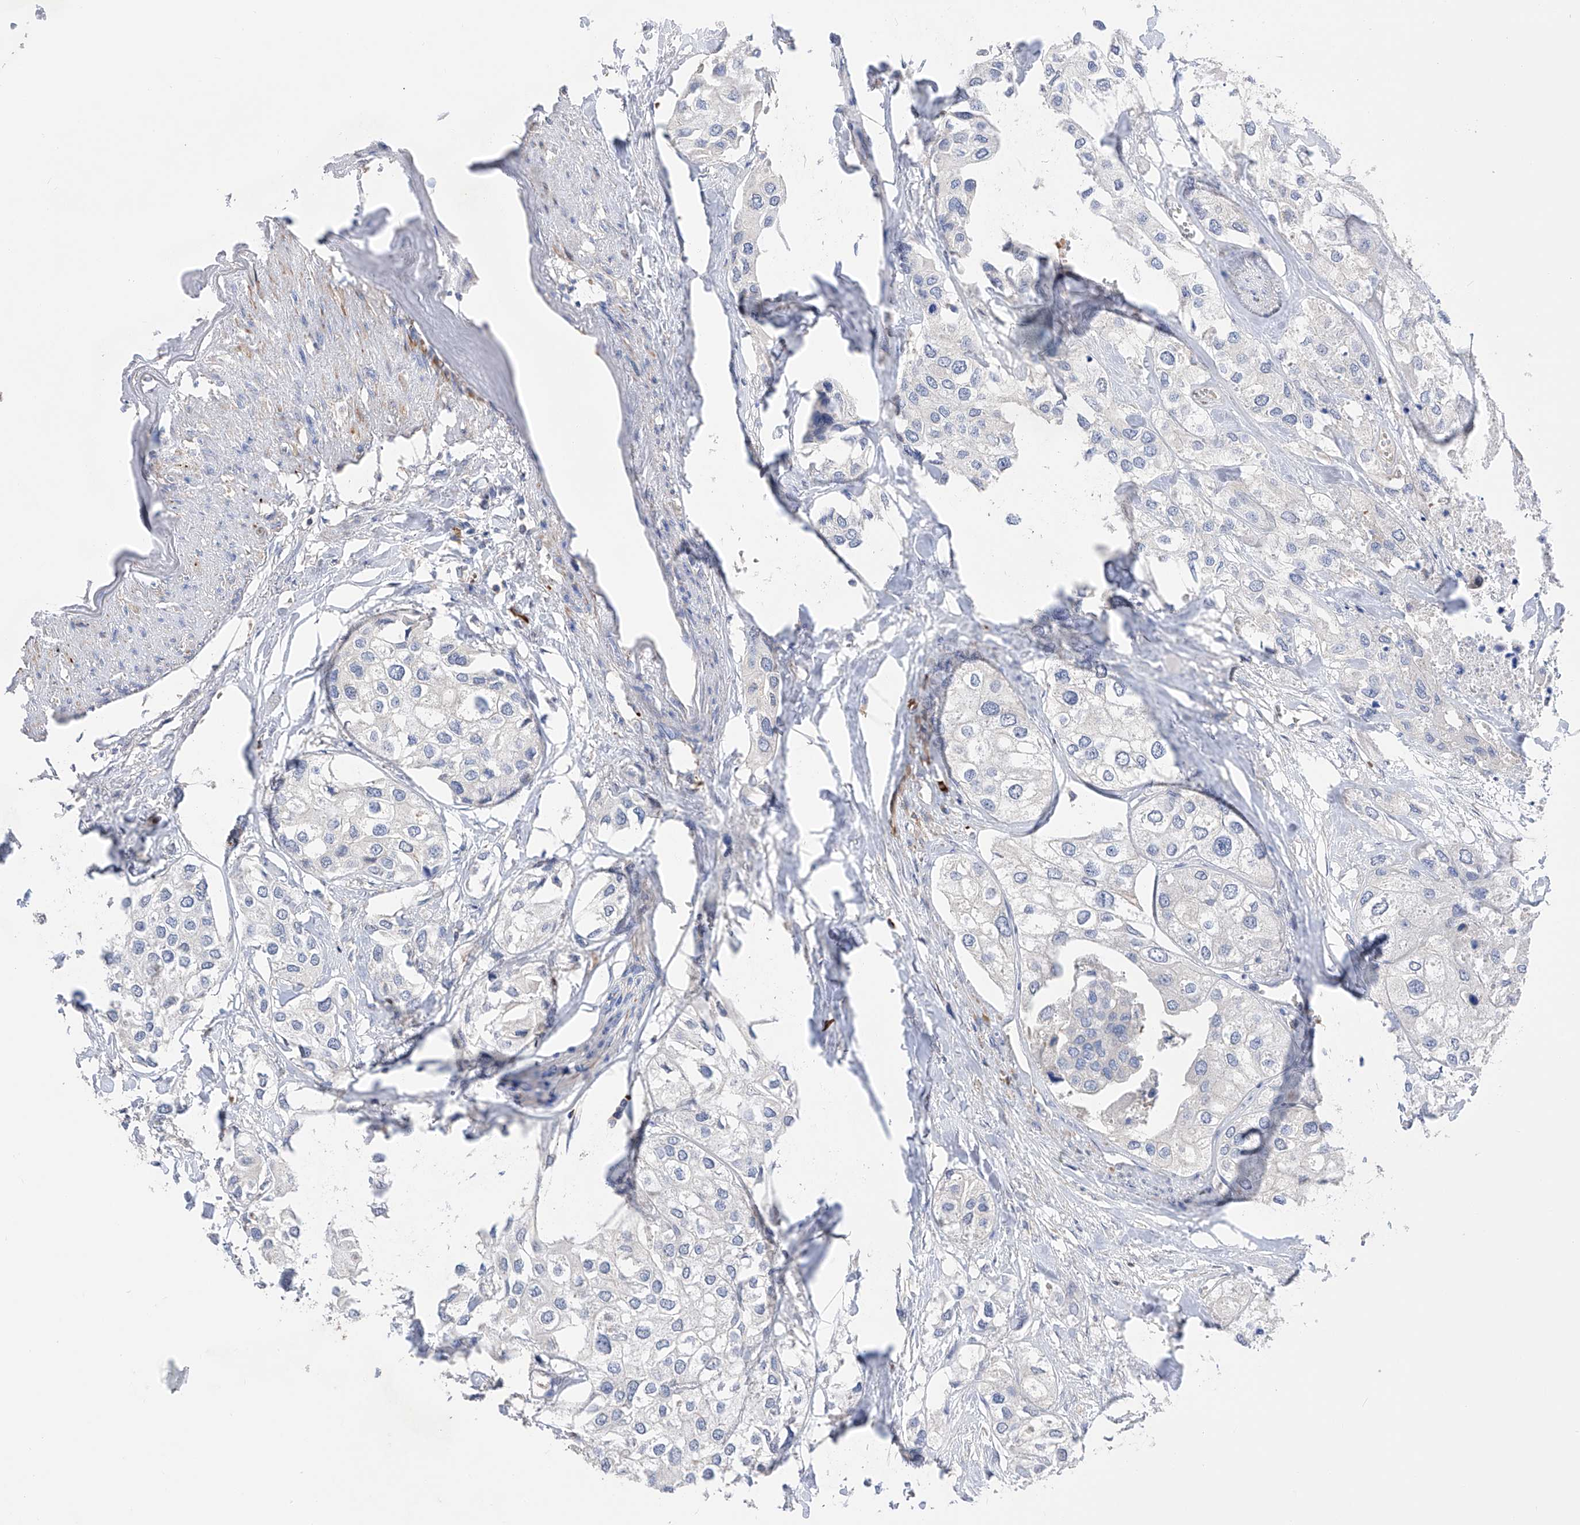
{"staining": {"intensity": "negative", "quantity": "none", "location": "none"}, "tissue": "urothelial cancer", "cell_type": "Tumor cells", "image_type": "cancer", "snomed": [{"axis": "morphology", "description": "Urothelial carcinoma, High grade"}, {"axis": "topography", "description": "Urinary bladder"}], "caption": "Immunohistochemistry of human high-grade urothelial carcinoma reveals no positivity in tumor cells.", "gene": "NFATC4", "patient": {"sex": "male", "age": 64}}